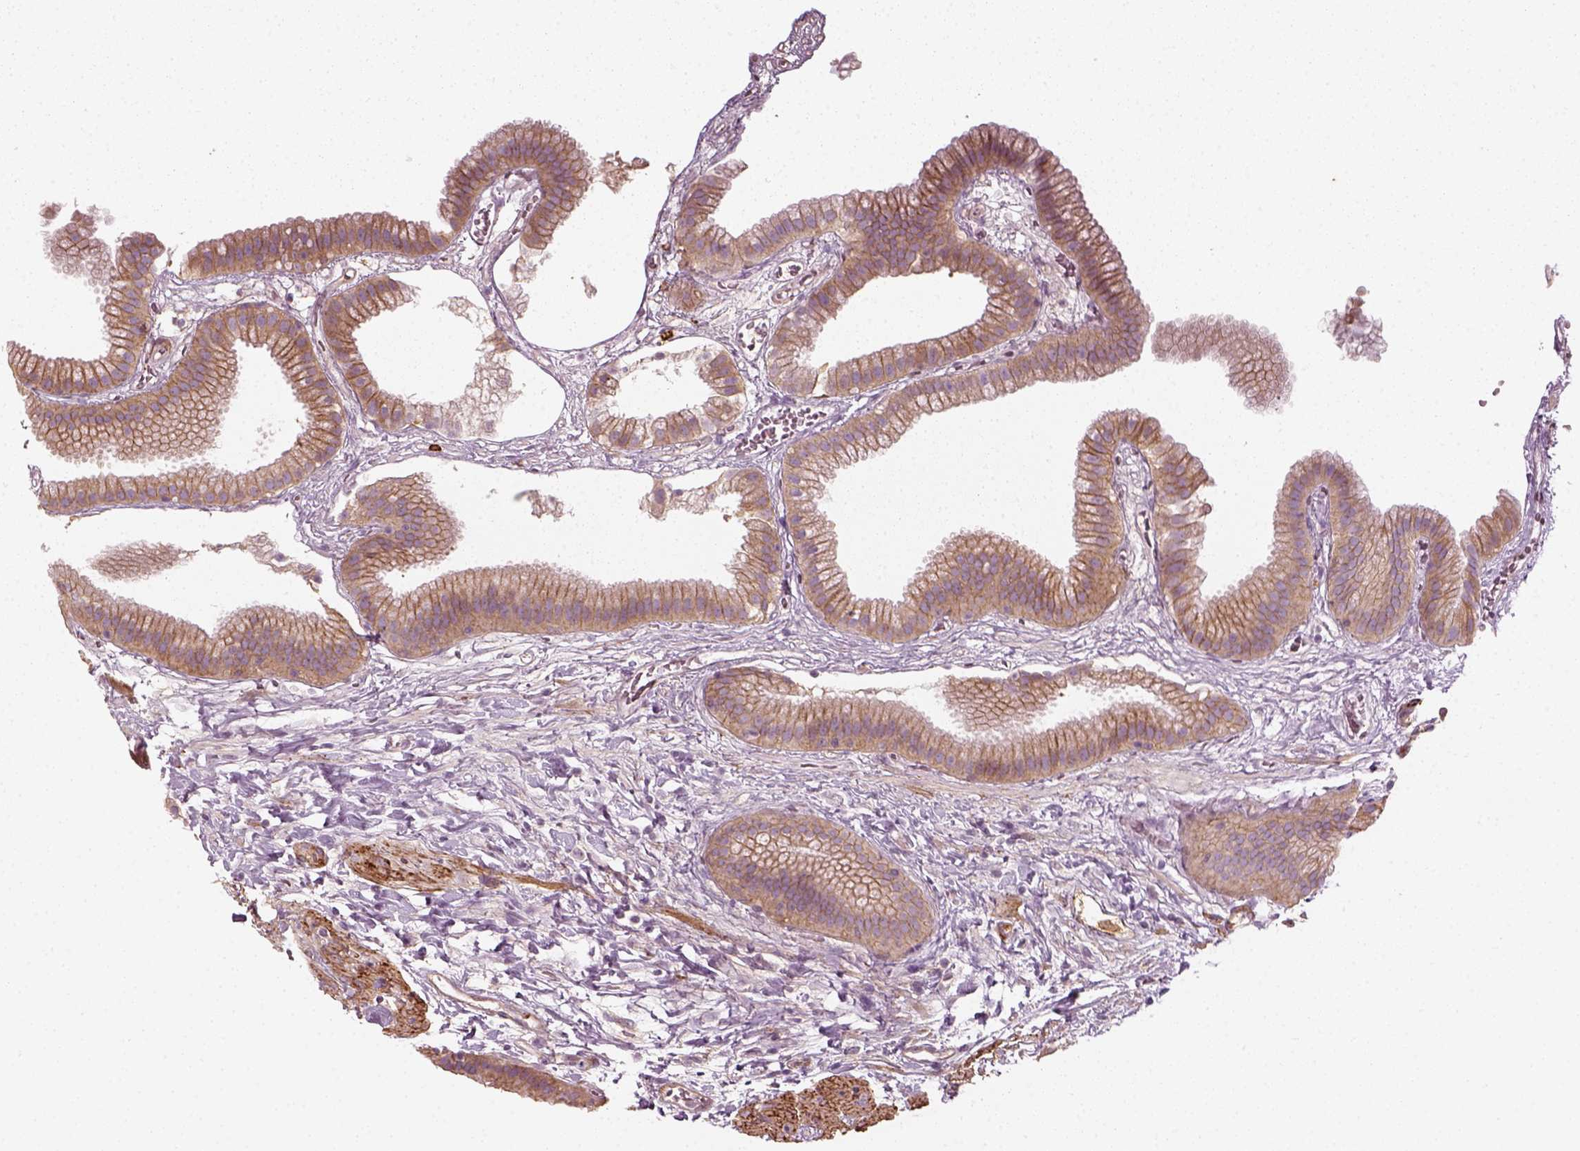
{"staining": {"intensity": "moderate", "quantity": ">75%", "location": "cytoplasmic/membranous"}, "tissue": "gallbladder", "cell_type": "Glandular cells", "image_type": "normal", "snomed": [{"axis": "morphology", "description": "Normal tissue, NOS"}, {"axis": "topography", "description": "Gallbladder"}], "caption": "The image shows staining of normal gallbladder, revealing moderate cytoplasmic/membranous protein expression (brown color) within glandular cells.", "gene": "NPTN", "patient": {"sex": "female", "age": 63}}